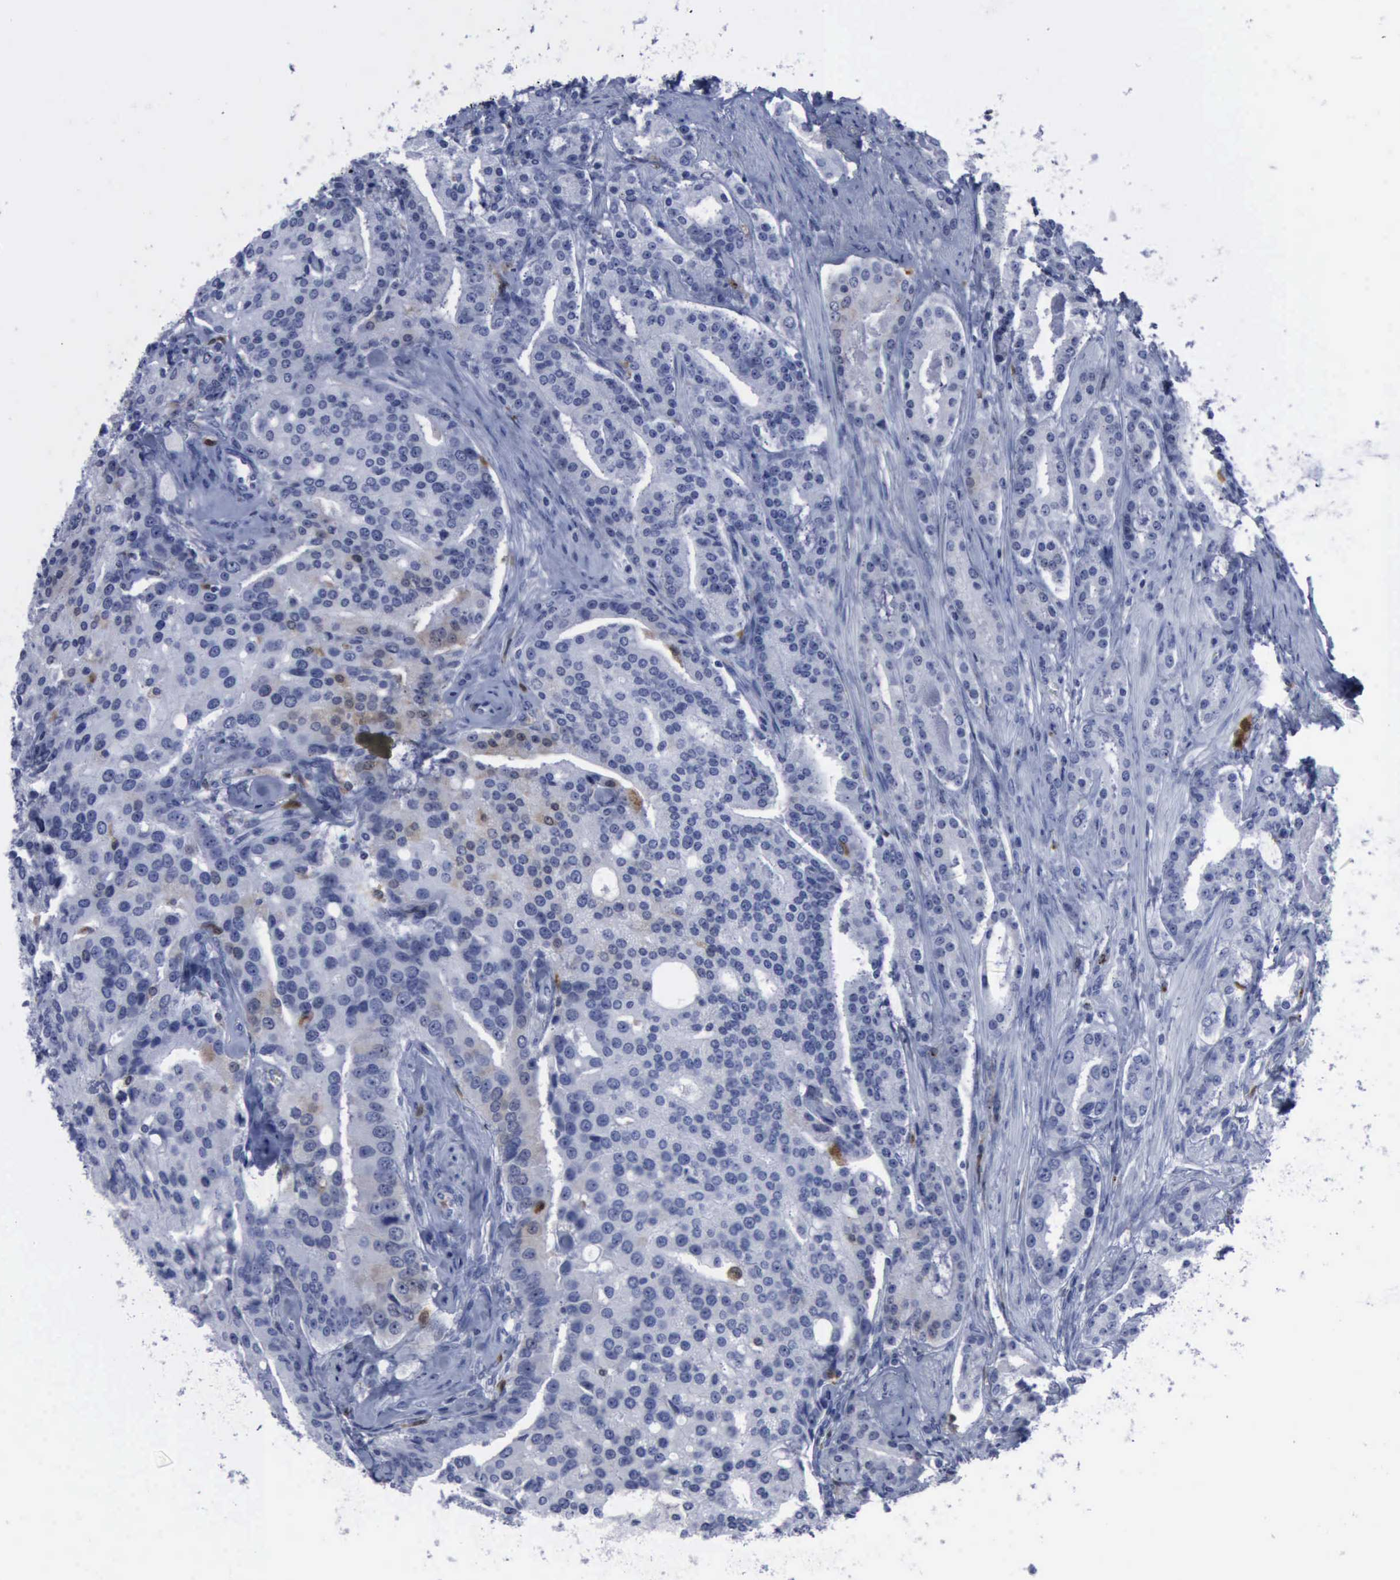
{"staining": {"intensity": "negative", "quantity": "none", "location": "none"}, "tissue": "prostate cancer", "cell_type": "Tumor cells", "image_type": "cancer", "snomed": [{"axis": "morphology", "description": "Adenocarcinoma, Medium grade"}, {"axis": "topography", "description": "Prostate"}], "caption": "Immunohistochemistry image of human prostate medium-grade adenocarcinoma stained for a protein (brown), which exhibits no expression in tumor cells.", "gene": "CSTA", "patient": {"sex": "male", "age": 72}}